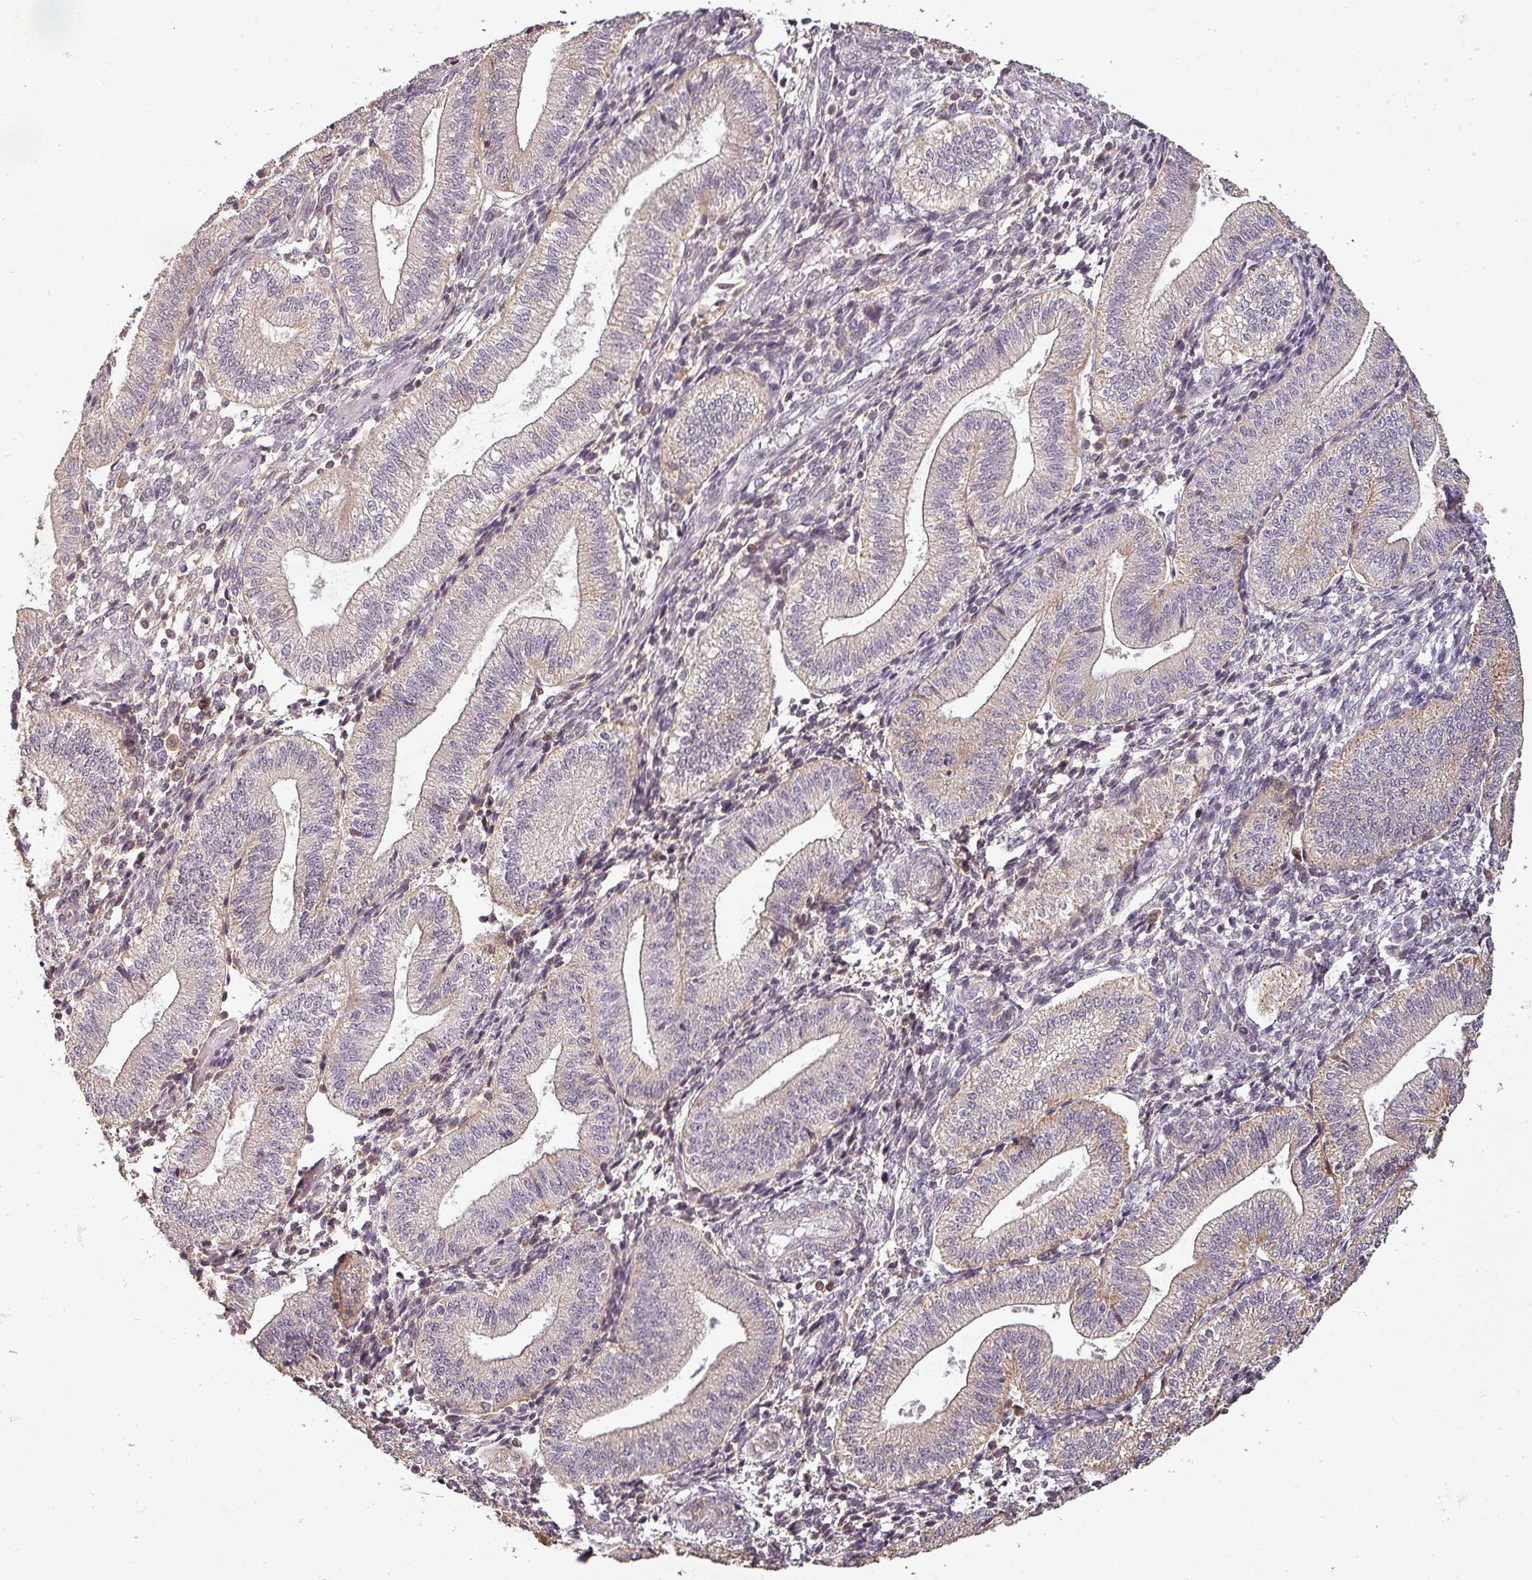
{"staining": {"intensity": "weak", "quantity": "25%-75%", "location": "cytoplasmic/membranous"}, "tissue": "endometrium", "cell_type": "Cells in endometrial stroma", "image_type": "normal", "snomed": [{"axis": "morphology", "description": "Normal tissue, NOS"}, {"axis": "topography", "description": "Endometrium"}], "caption": "IHC histopathology image of normal endometrium stained for a protein (brown), which exhibits low levels of weak cytoplasmic/membranous expression in approximately 25%-75% of cells in endometrial stroma.", "gene": "BPIFB3", "patient": {"sex": "female", "age": 34}}